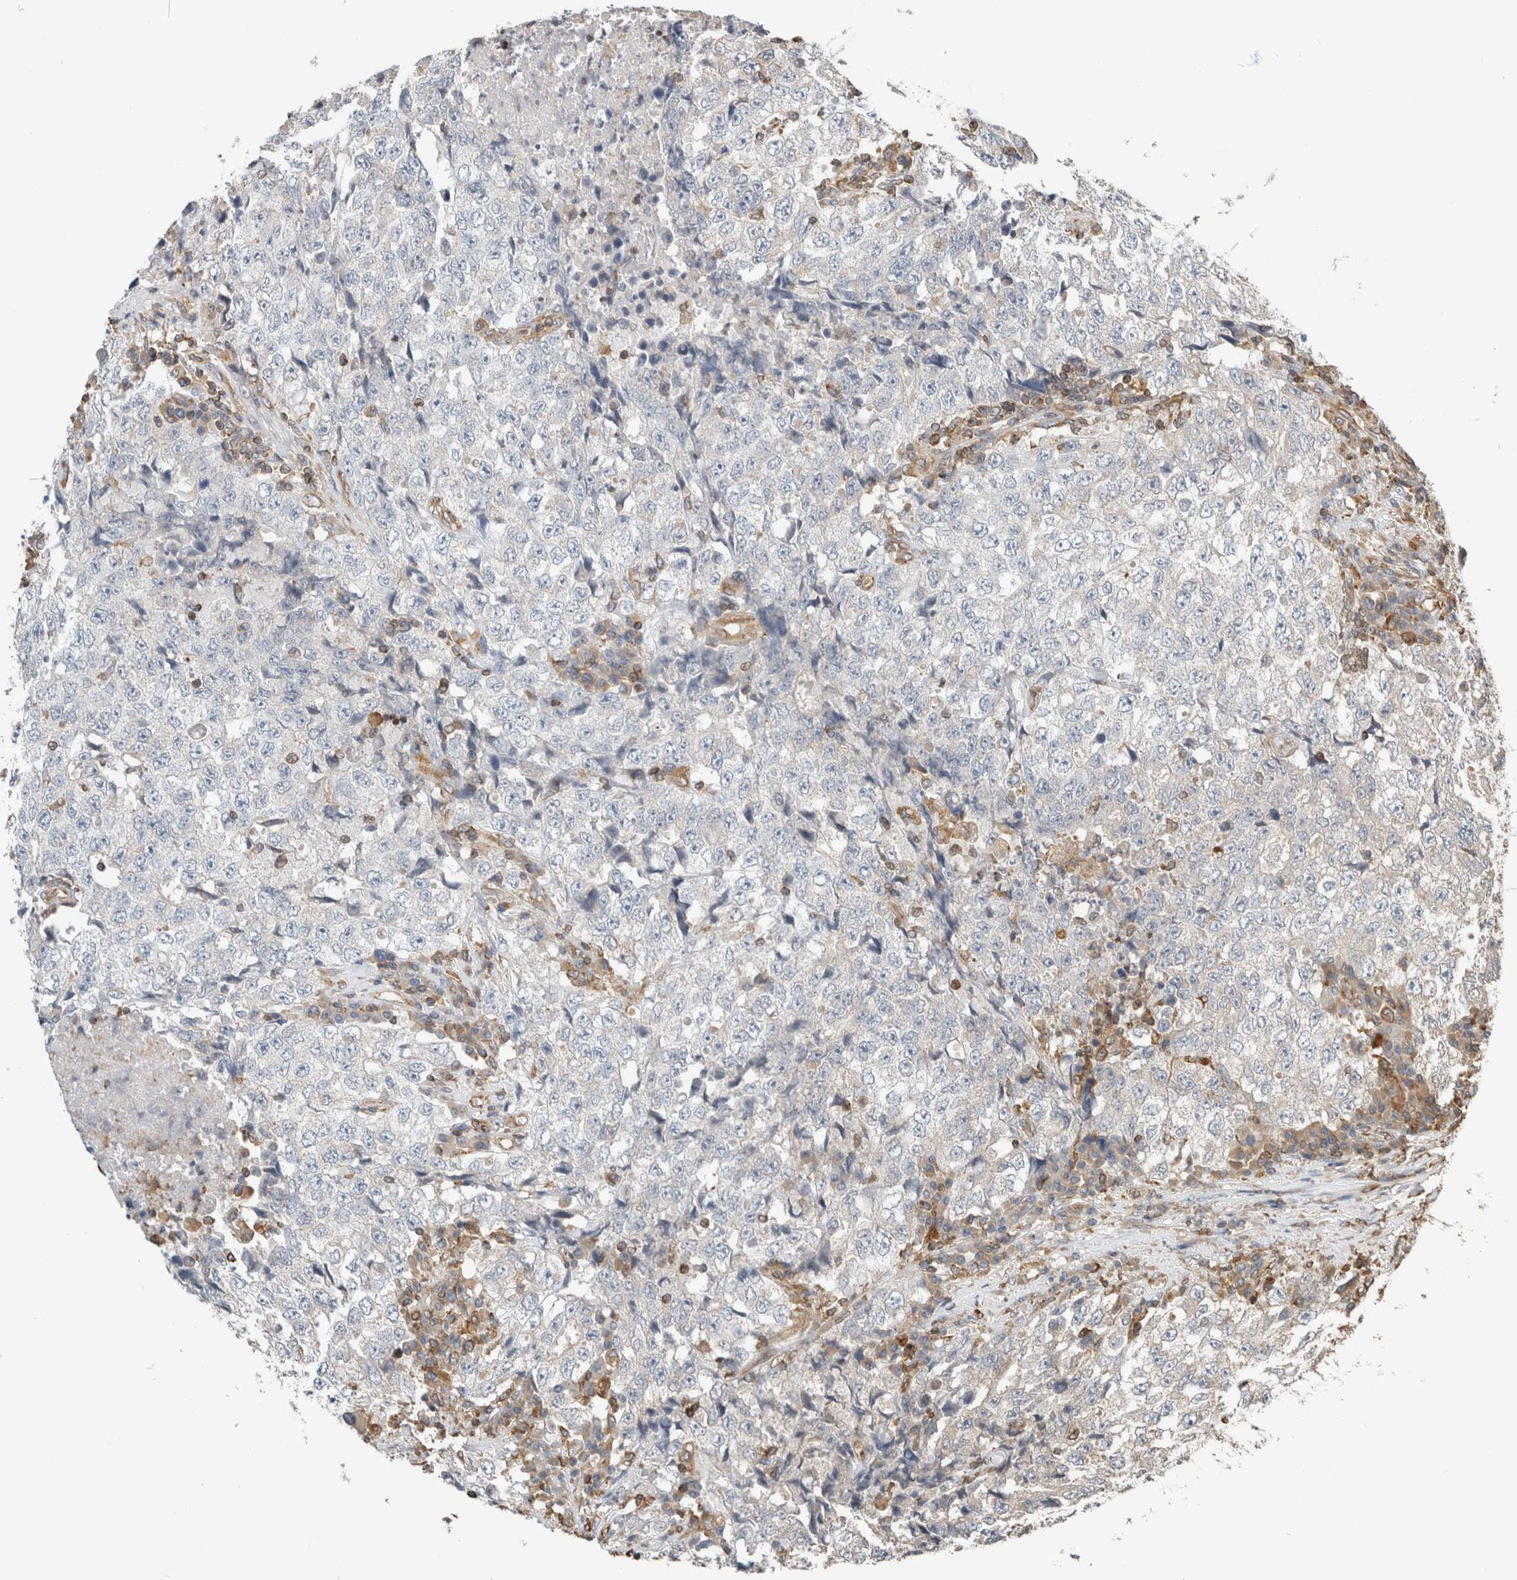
{"staining": {"intensity": "negative", "quantity": "none", "location": "none"}, "tissue": "testis cancer", "cell_type": "Tumor cells", "image_type": "cancer", "snomed": [{"axis": "morphology", "description": "Necrosis, NOS"}, {"axis": "morphology", "description": "Carcinoma, Embryonal, NOS"}, {"axis": "topography", "description": "Testis"}], "caption": "Embryonal carcinoma (testis) was stained to show a protein in brown. There is no significant staining in tumor cells.", "gene": "ERAP2", "patient": {"sex": "male", "age": 19}}